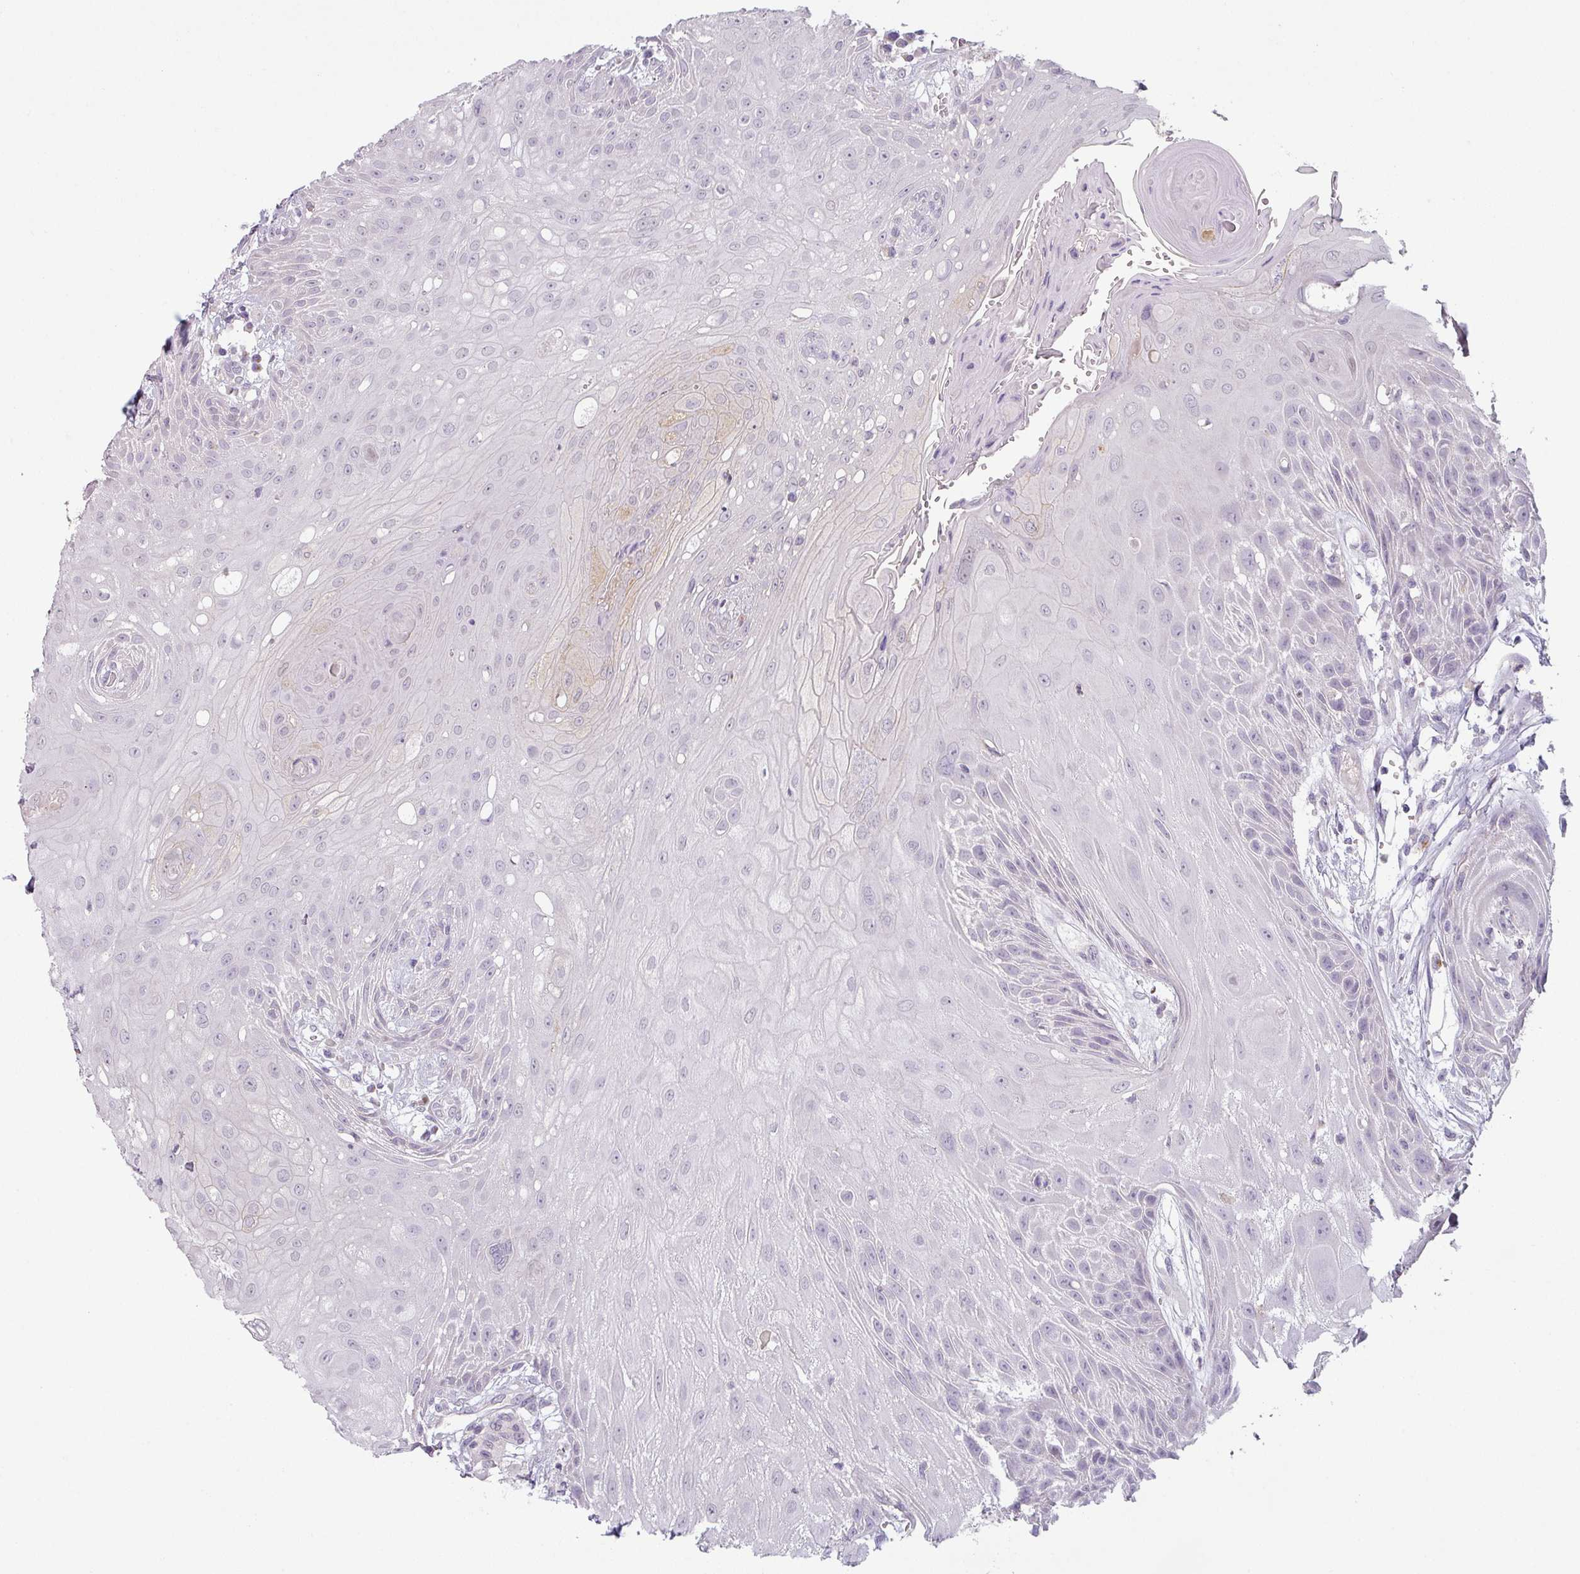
{"staining": {"intensity": "negative", "quantity": "none", "location": "none"}, "tissue": "head and neck cancer", "cell_type": "Tumor cells", "image_type": "cancer", "snomed": [{"axis": "morphology", "description": "Squamous cell carcinoma, NOS"}, {"axis": "topography", "description": "Head-Neck"}], "caption": "Immunohistochemistry photomicrograph of neoplastic tissue: human head and neck cancer stained with DAB reveals no significant protein positivity in tumor cells.", "gene": "MAGEC3", "patient": {"sex": "female", "age": 73}}